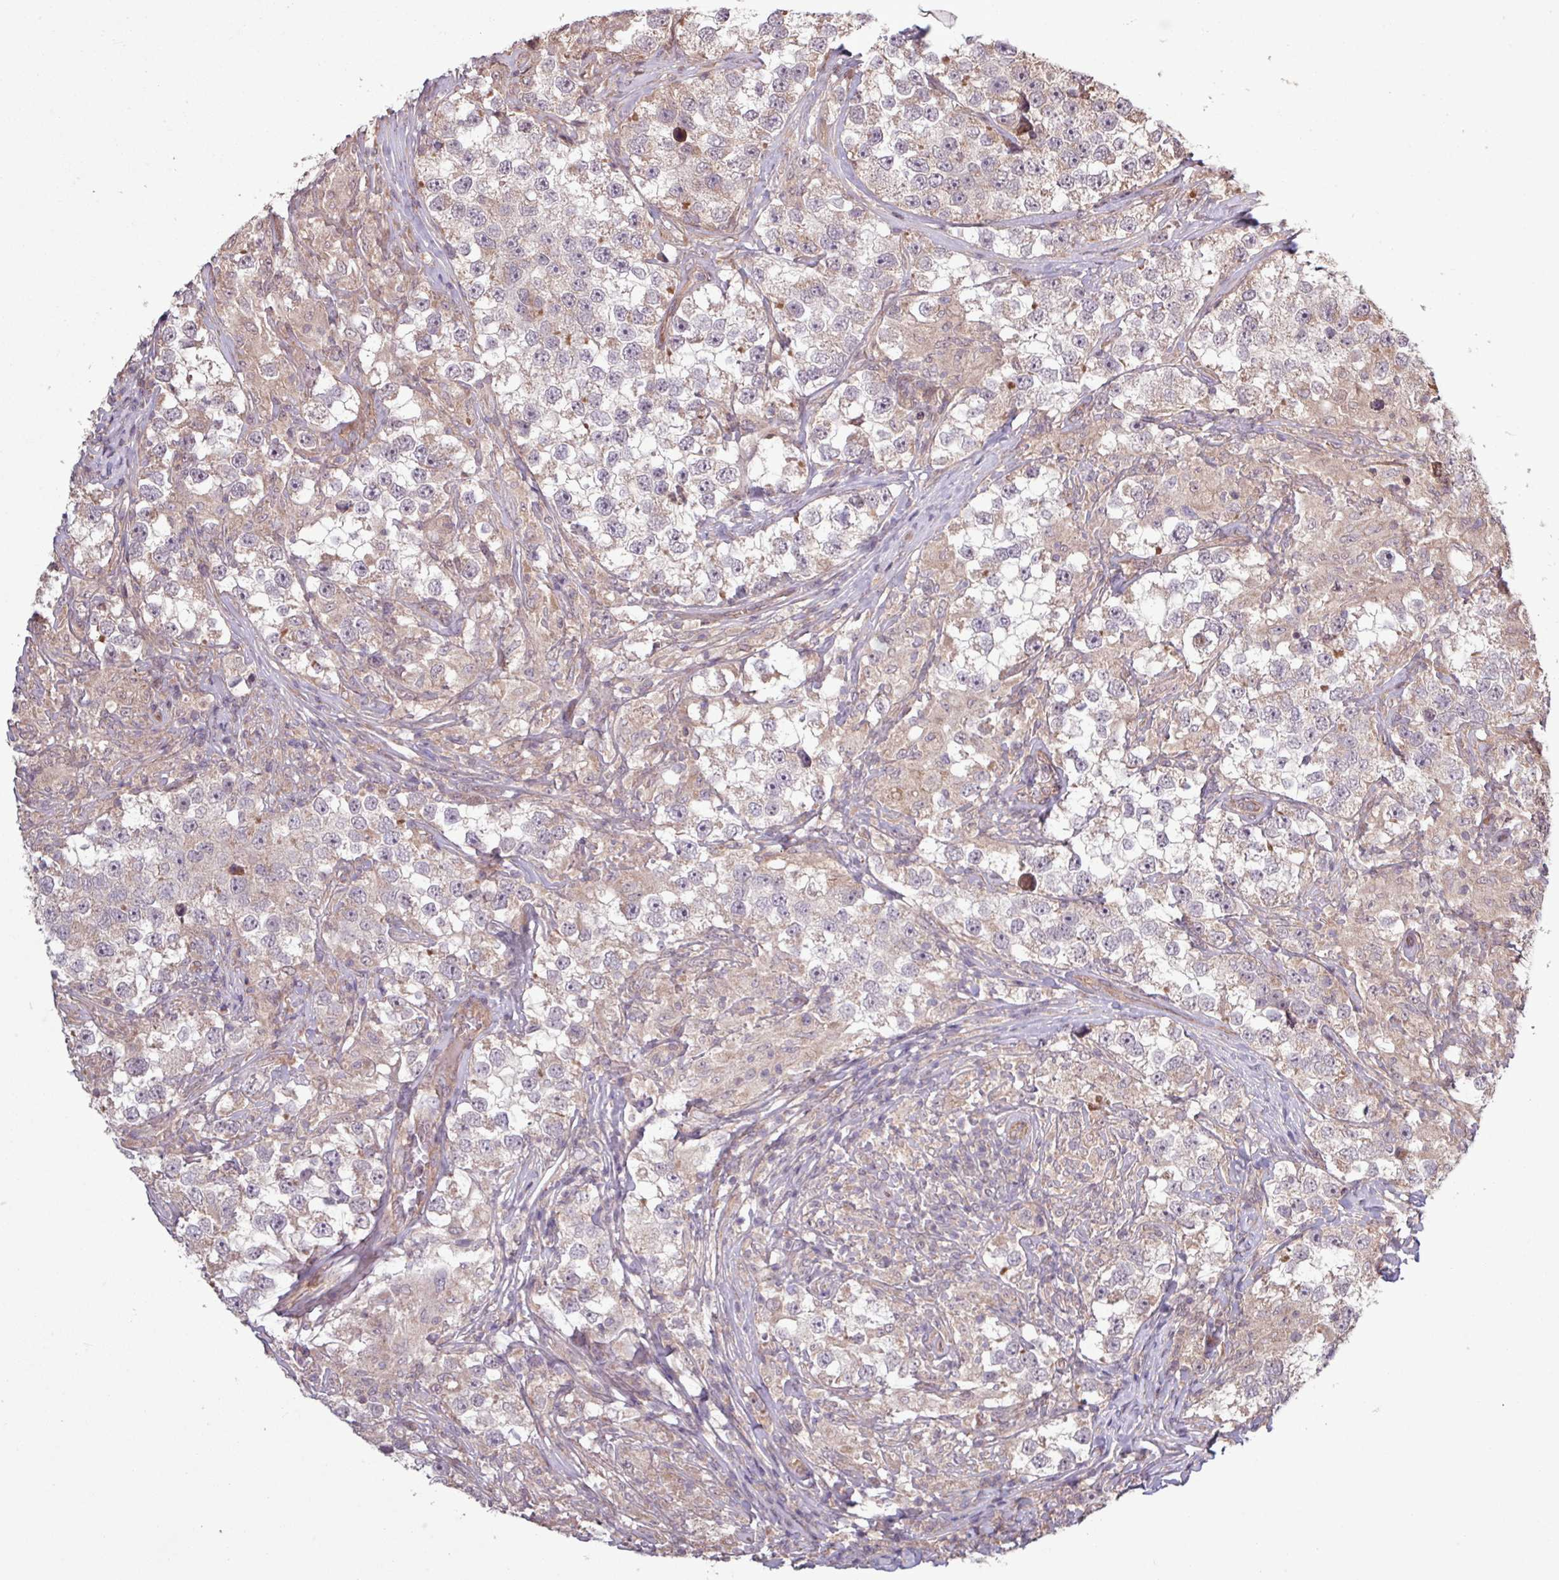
{"staining": {"intensity": "weak", "quantity": "<25%", "location": "cytoplasmic/membranous"}, "tissue": "testis cancer", "cell_type": "Tumor cells", "image_type": "cancer", "snomed": [{"axis": "morphology", "description": "Seminoma, NOS"}, {"axis": "topography", "description": "Testis"}], "caption": "This is an immunohistochemistry (IHC) photomicrograph of testis cancer (seminoma). There is no expression in tumor cells.", "gene": "TRABD2A", "patient": {"sex": "male", "age": 46}}